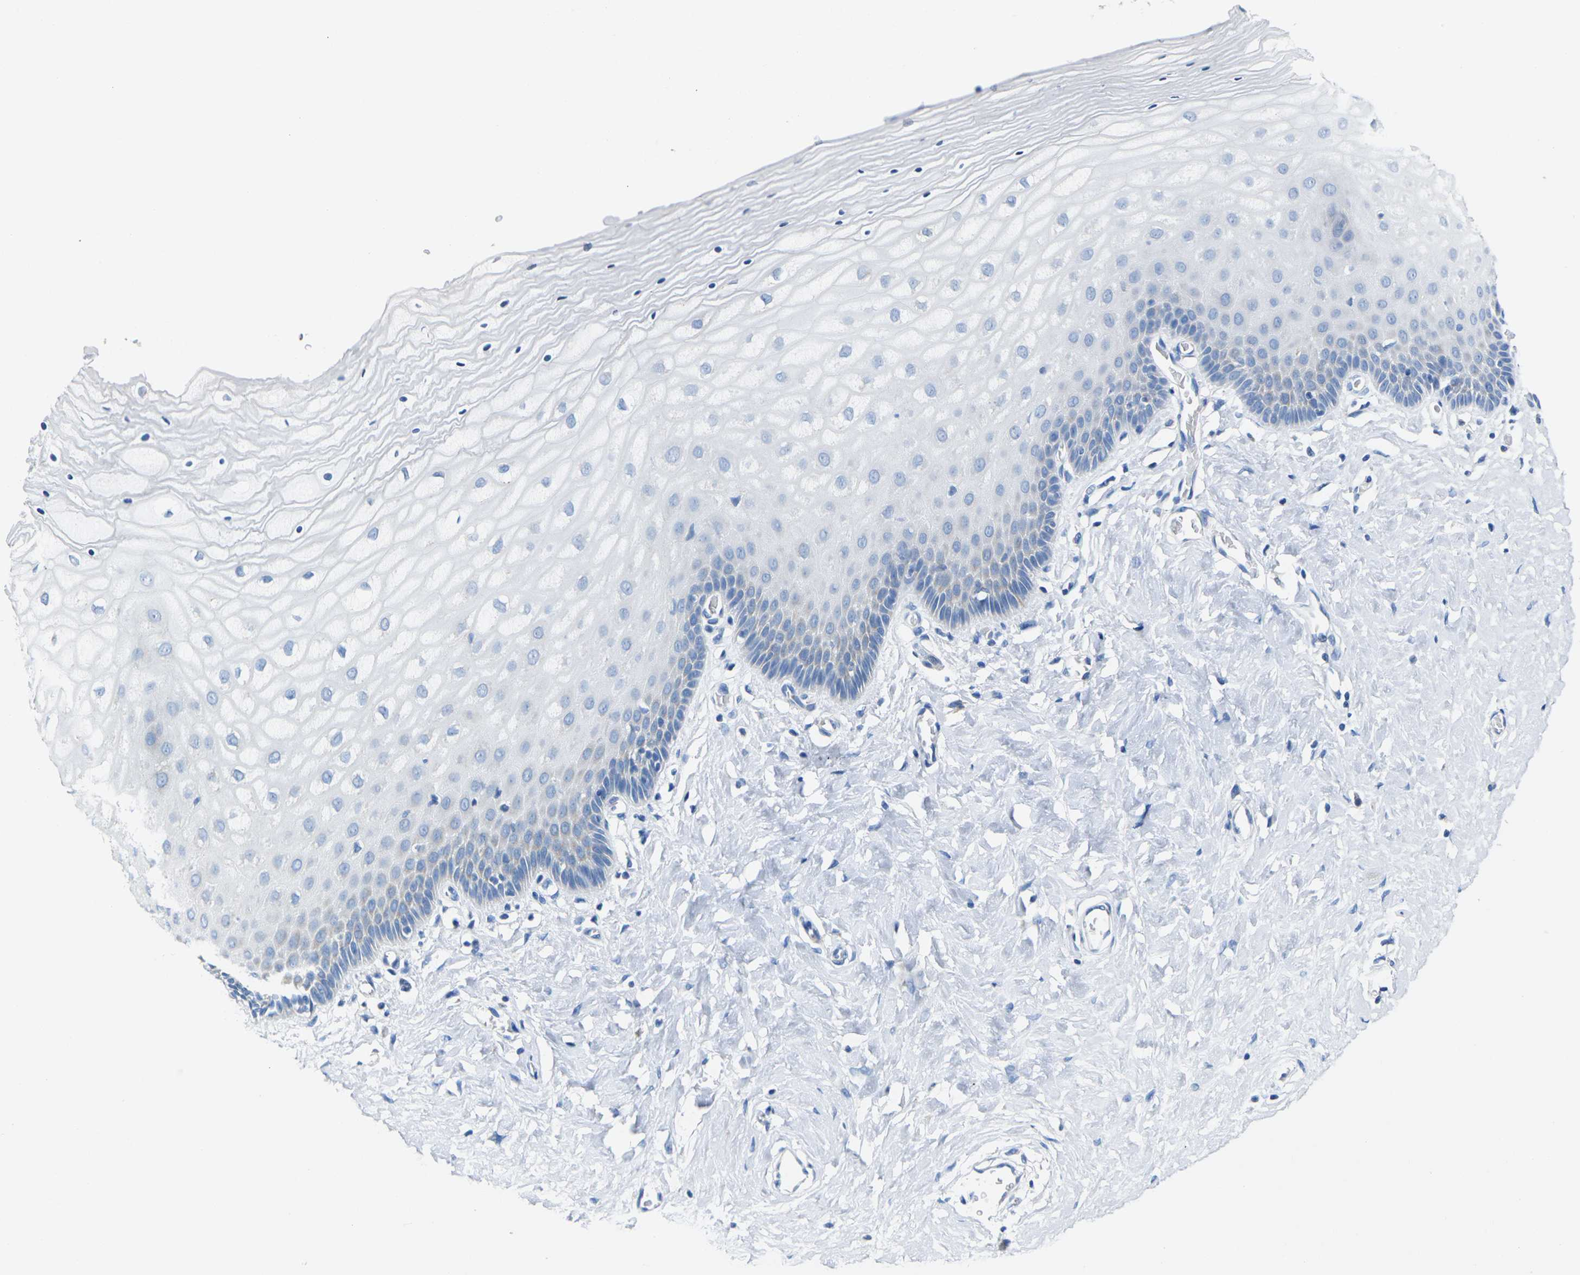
{"staining": {"intensity": "negative", "quantity": "none", "location": "none"}, "tissue": "cervix", "cell_type": "Glandular cells", "image_type": "normal", "snomed": [{"axis": "morphology", "description": "Normal tissue, NOS"}, {"axis": "topography", "description": "Cervix"}], "caption": "Image shows no protein expression in glandular cells of normal cervix.", "gene": "TMEM204", "patient": {"sex": "female", "age": 55}}